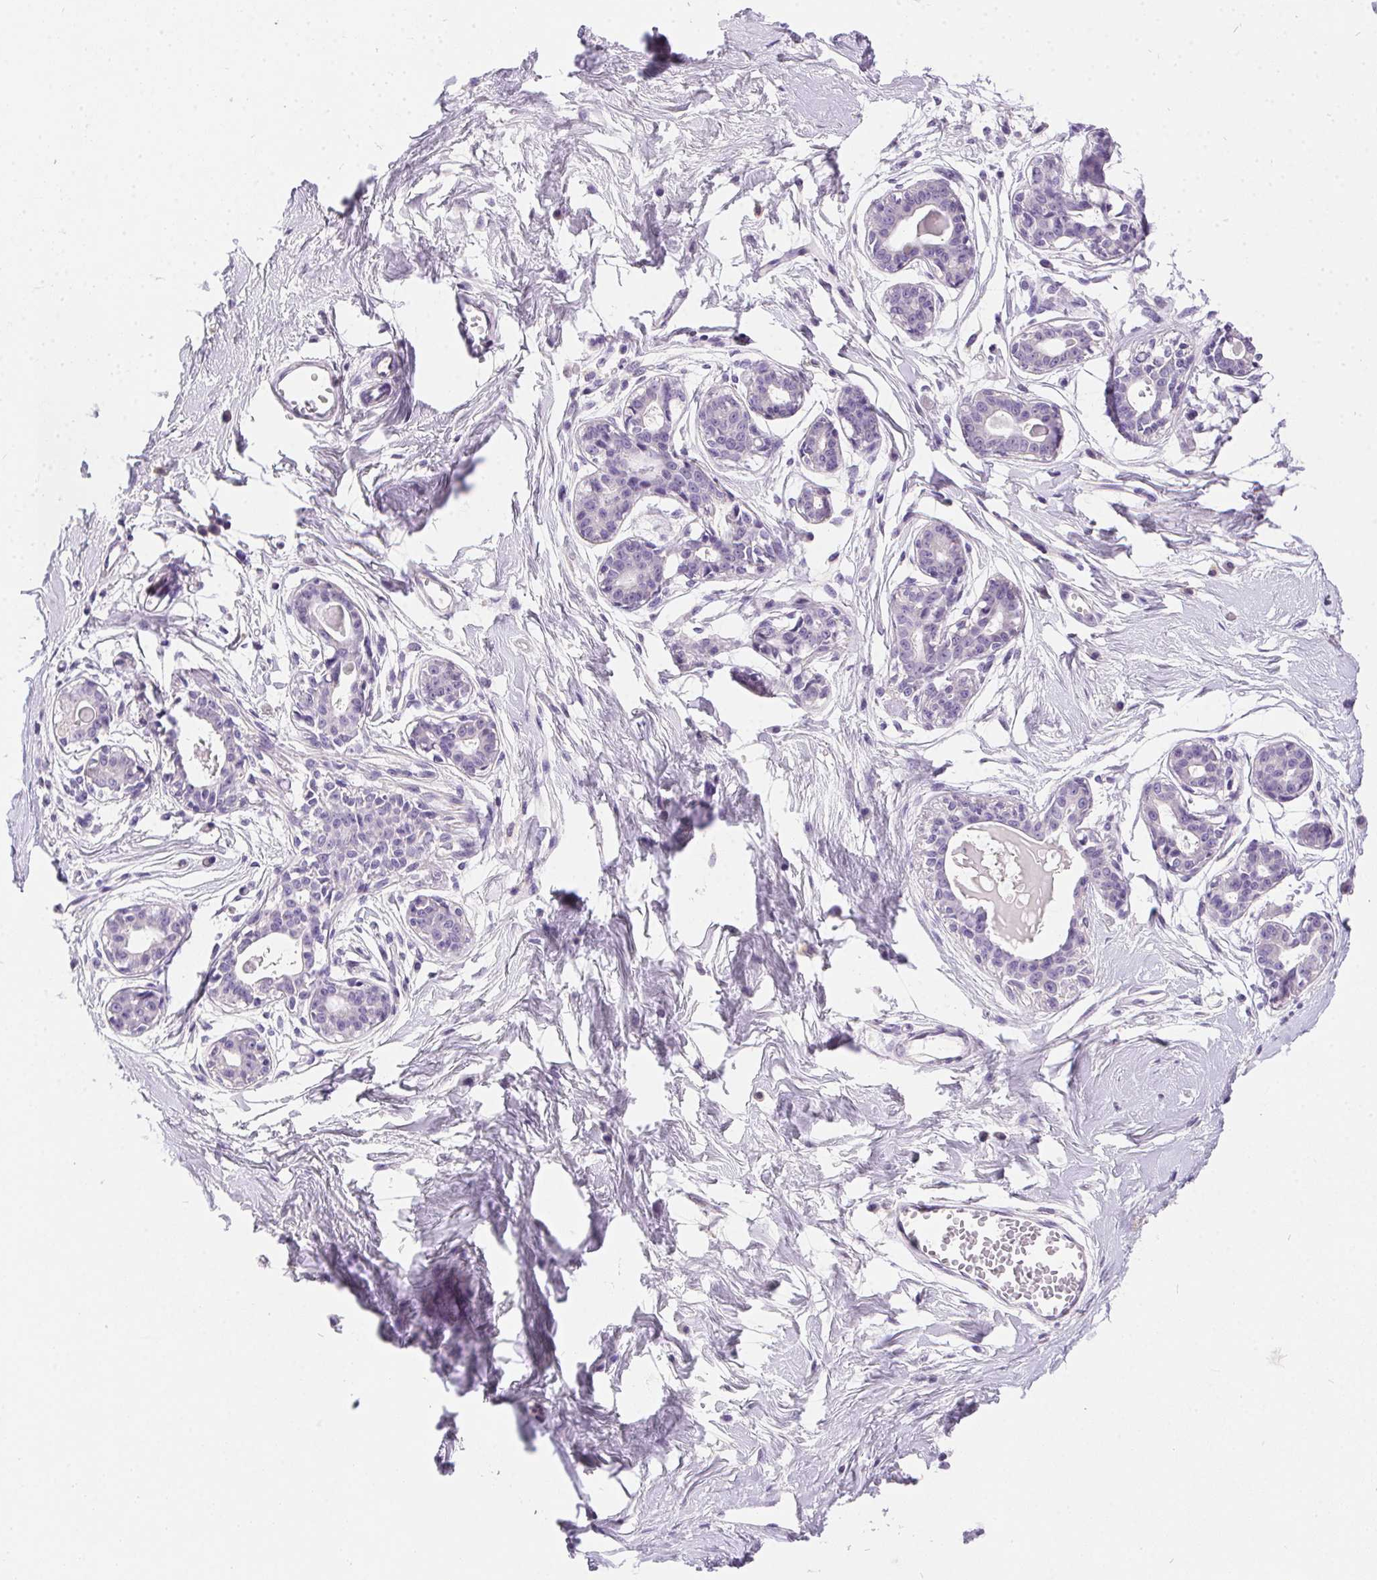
{"staining": {"intensity": "negative", "quantity": "none", "location": "none"}, "tissue": "breast", "cell_type": "Adipocytes", "image_type": "normal", "snomed": [{"axis": "morphology", "description": "Normal tissue, NOS"}, {"axis": "topography", "description": "Breast"}], "caption": "This is an IHC image of benign breast. There is no positivity in adipocytes.", "gene": "SSTR4", "patient": {"sex": "female", "age": 45}}